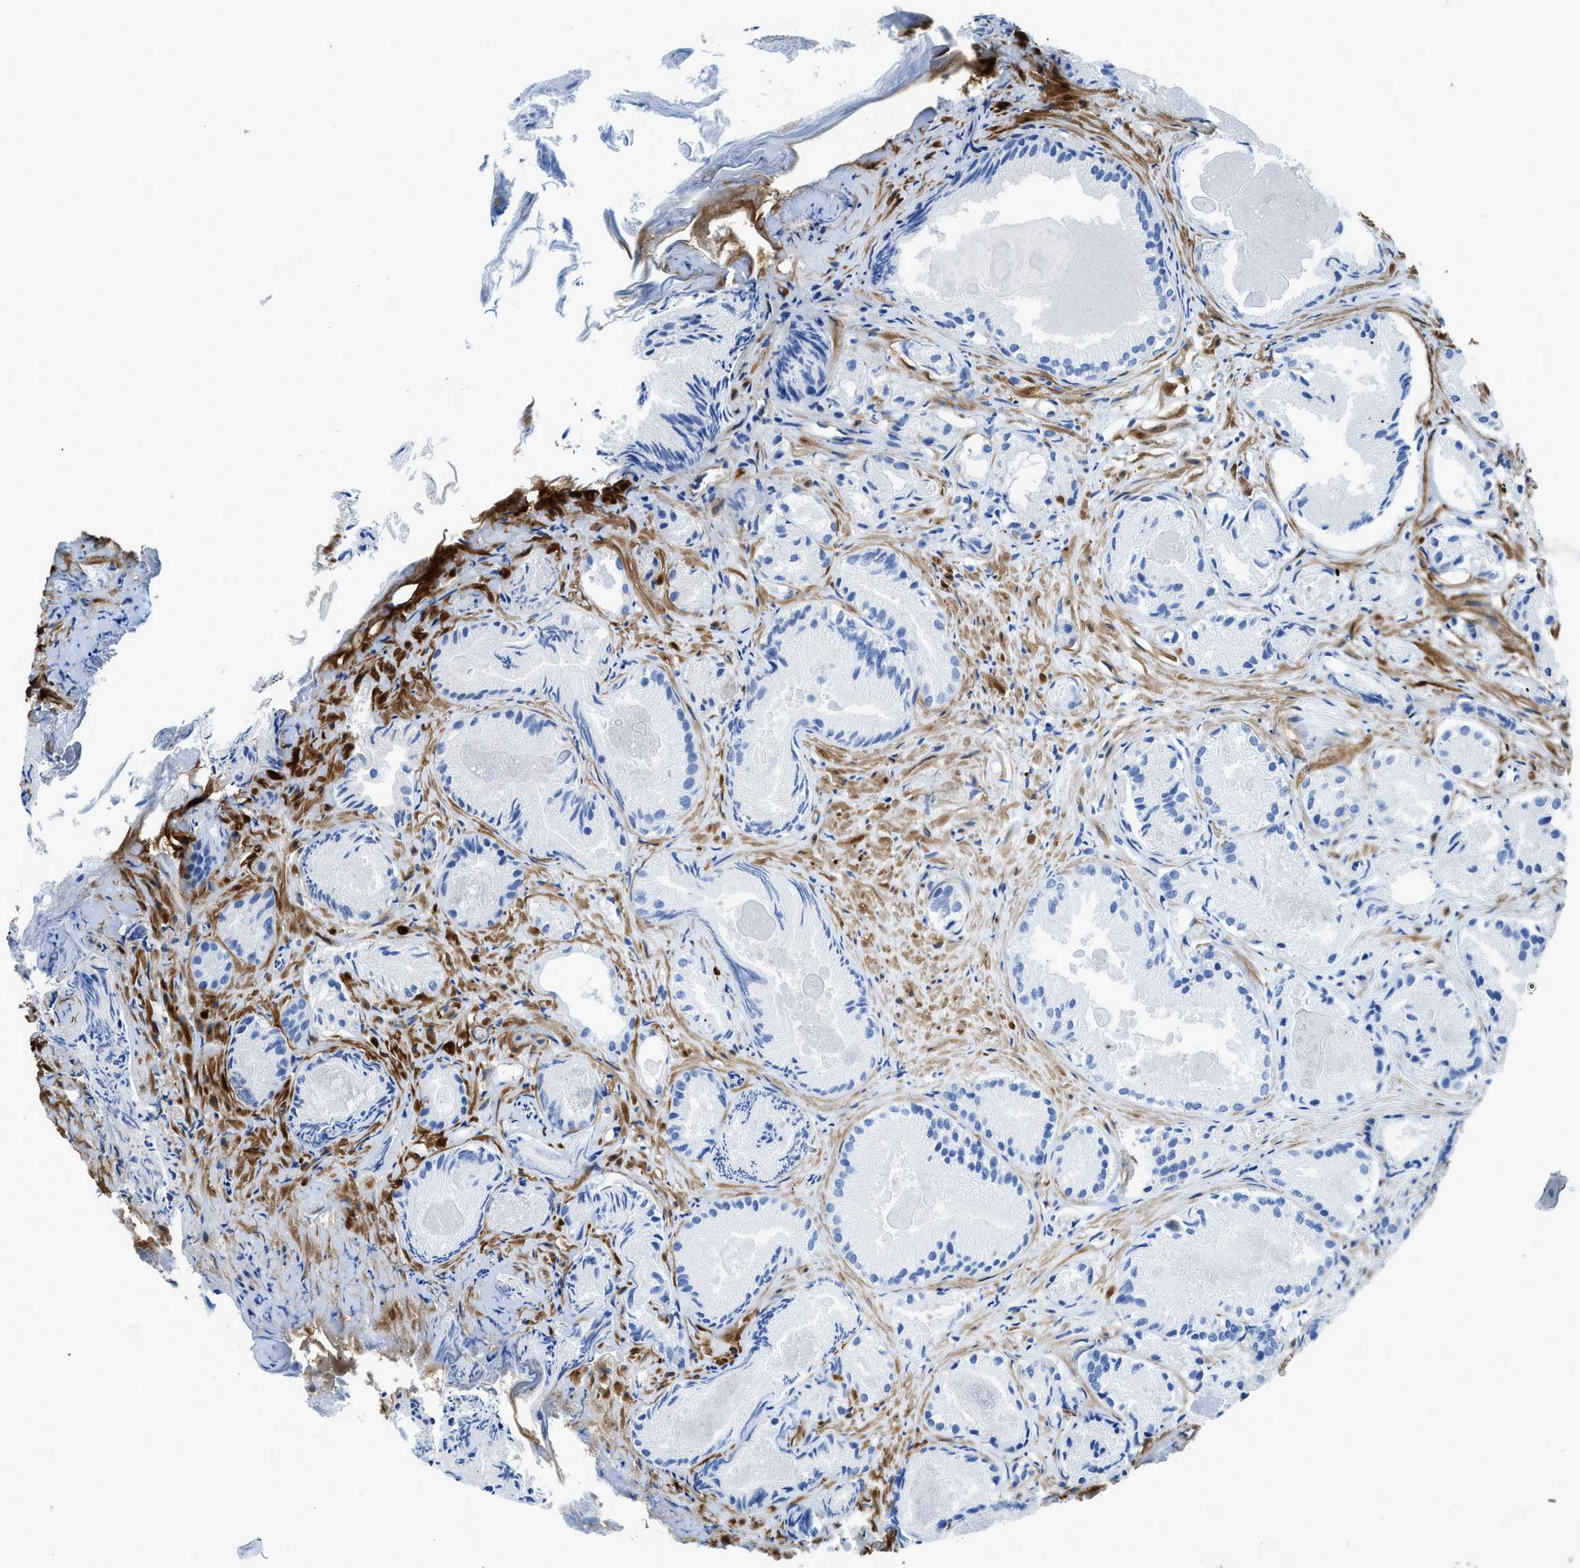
{"staining": {"intensity": "negative", "quantity": "none", "location": "none"}, "tissue": "prostate cancer", "cell_type": "Tumor cells", "image_type": "cancer", "snomed": [{"axis": "morphology", "description": "Adenocarcinoma, Low grade"}, {"axis": "topography", "description": "Prostate"}], "caption": "Immunohistochemical staining of human prostate cancer displays no significant positivity in tumor cells. (Brightfield microscopy of DAB immunohistochemistry (IHC) at high magnification).", "gene": "SYNM", "patient": {"sex": "male", "age": 72}}